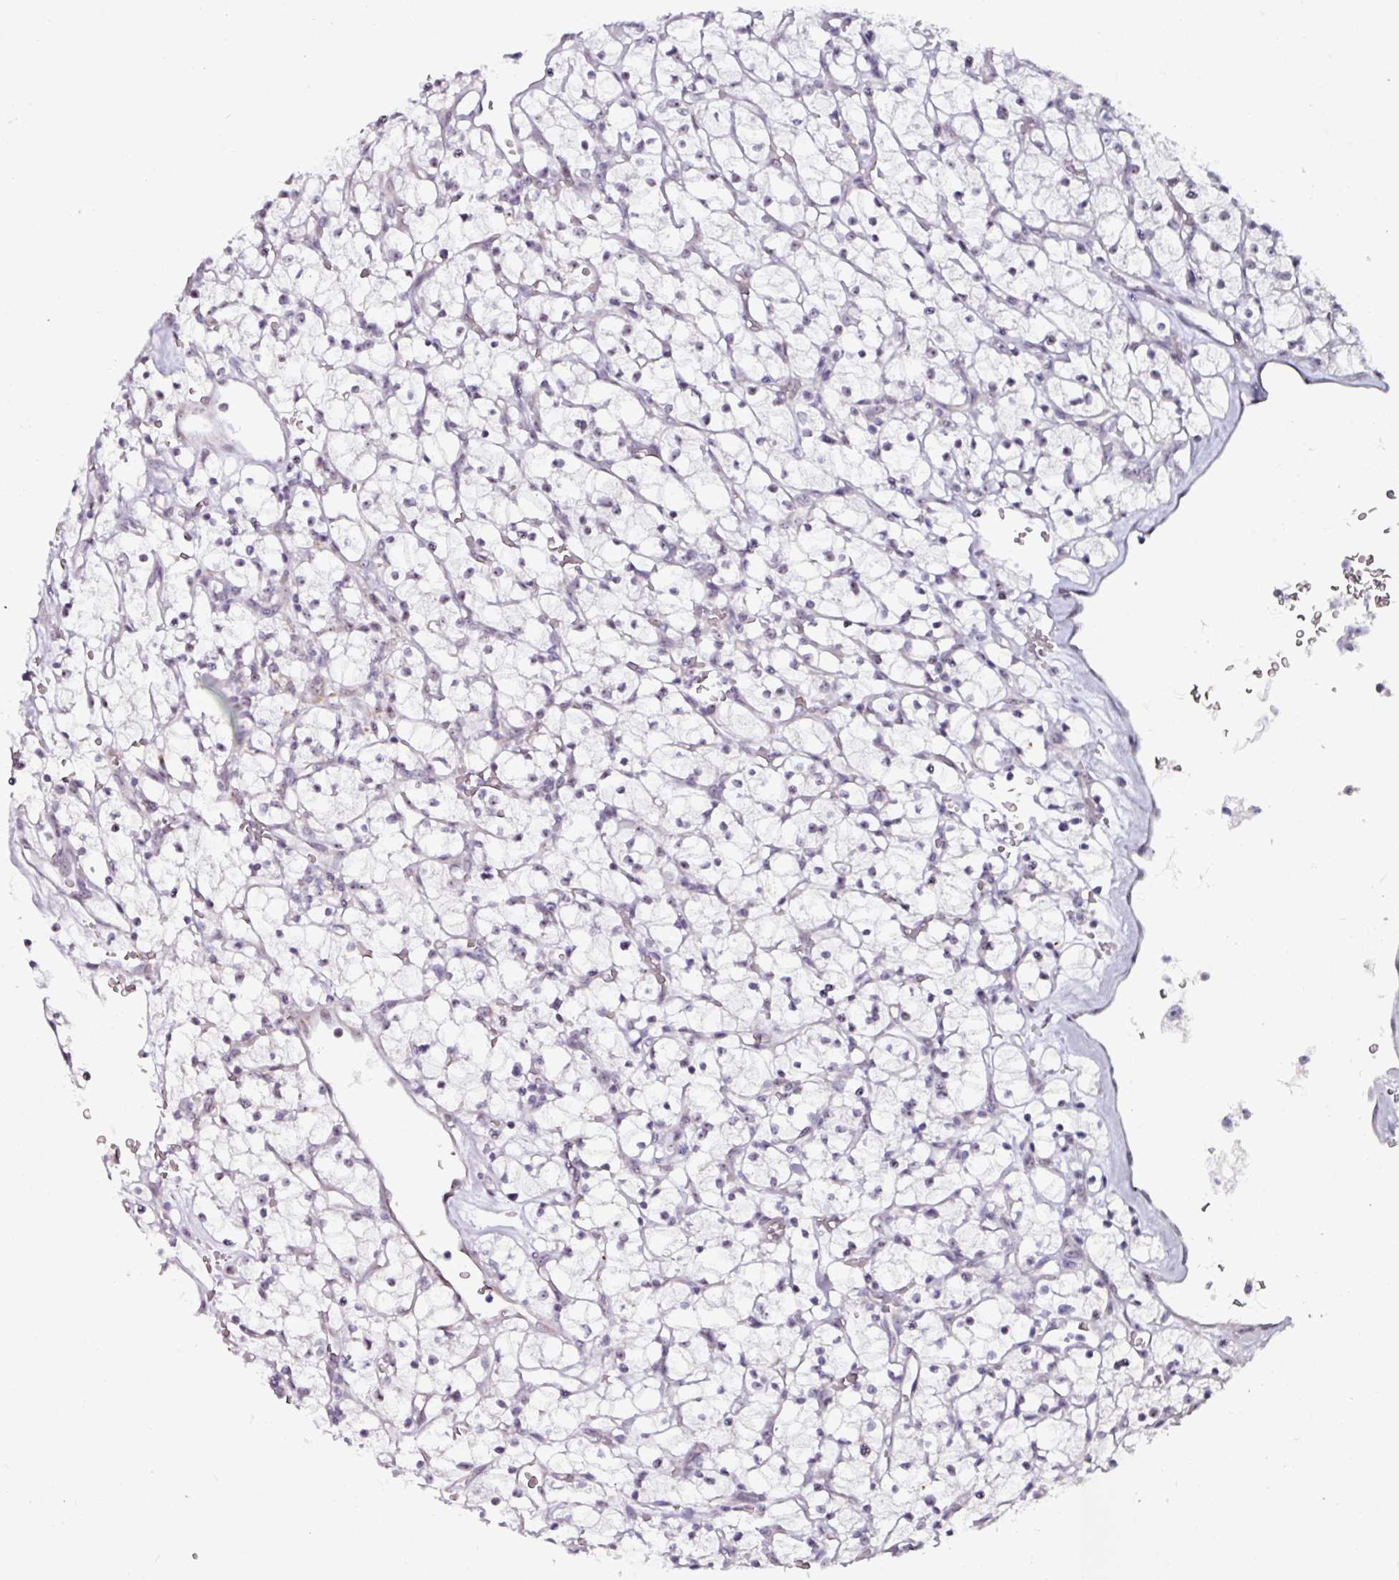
{"staining": {"intensity": "negative", "quantity": "none", "location": "none"}, "tissue": "renal cancer", "cell_type": "Tumor cells", "image_type": "cancer", "snomed": [{"axis": "morphology", "description": "Adenocarcinoma, NOS"}, {"axis": "topography", "description": "Kidney"}], "caption": "High magnification brightfield microscopy of renal cancer stained with DAB (3,3'-diaminobenzidine) (brown) and counterstained with hematoxylin (blue): tumor cells show no significant positivity.", "gene": "NACC2", "patient": {"sex": "female", "age": 64}}